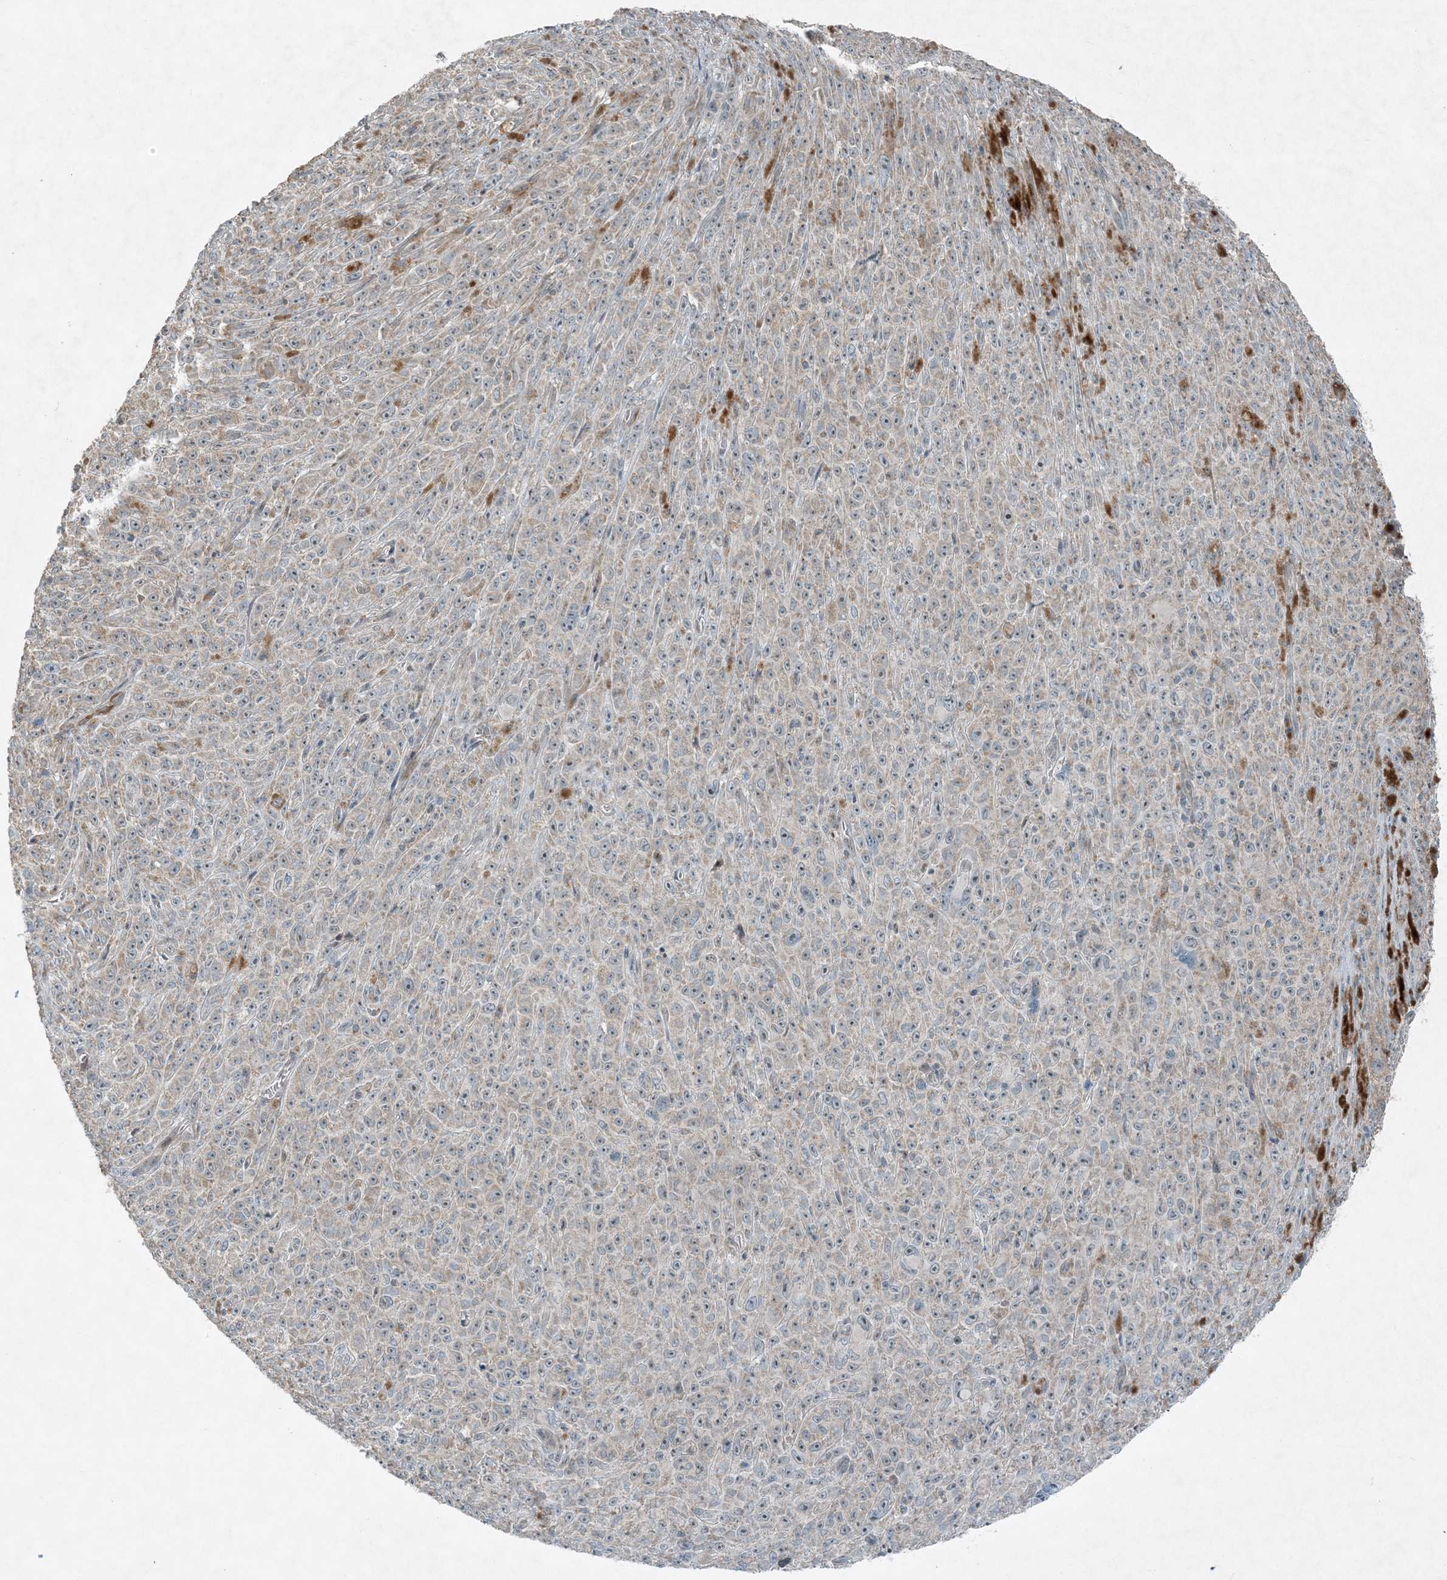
{"staining": {"intensity": "negative", "quantity": "none", "location": "none"}, "tissue": "melanoma", "cell_type": "Tumor cells", "image_type": "cancer", "snomed": [{"axis": "morphology", "description": "Malignant melanoma, NOS"}, {"axis": "topography", "description": "Skin"}], "caption": "High power microscopy histopathology image of an immunohistochemistry (IHC) image of melanoma, revealing no significant positivity in tumor cells. (DAB (3,3'-diaminobenzidine) immunohistochemistry, high magnification).", "gene": "MITD1", "patient": {"sex": "female", "age": 82}}